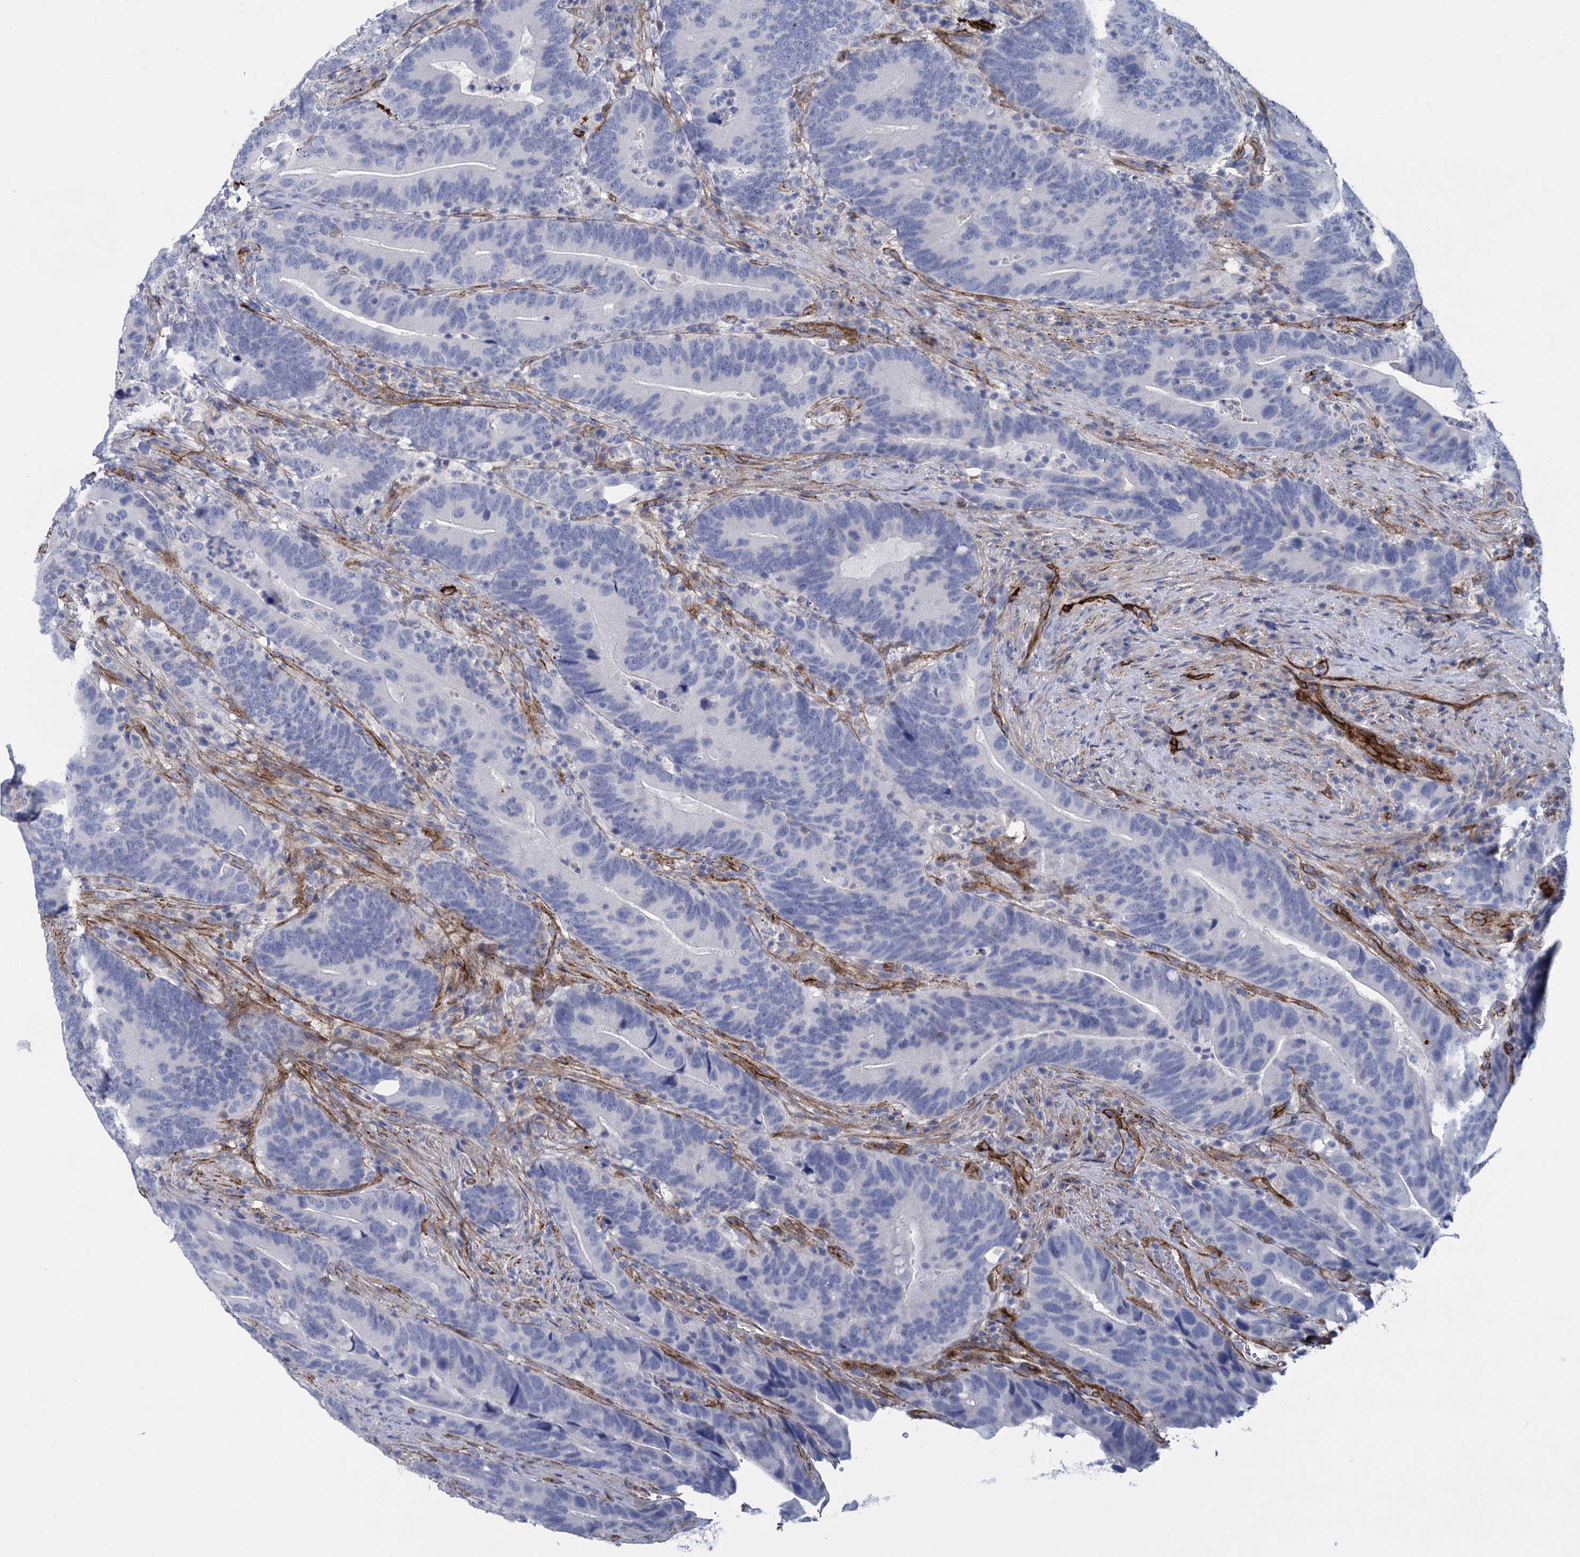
{"staining": {"intensity": "negative", "quantity": "none", "location": "none"}, "tissue": "colorectal cancer", "cell_type": "Tumor cells", "image_type": "cancer", "snomed": [{"axis": "morphology", "description": "Adenocarcinoma, NOS"}, {"axis": "topography", "description": "Colon"}], "caption": "DAB (3,3'-diaminobenzidine) immunohistochemical staining of adenocarcinoma (colorectal) demonstrates no significant positivity in tumor cells.", "gene": "SNCG", "patient": {"sex": "female", "age": 66}}